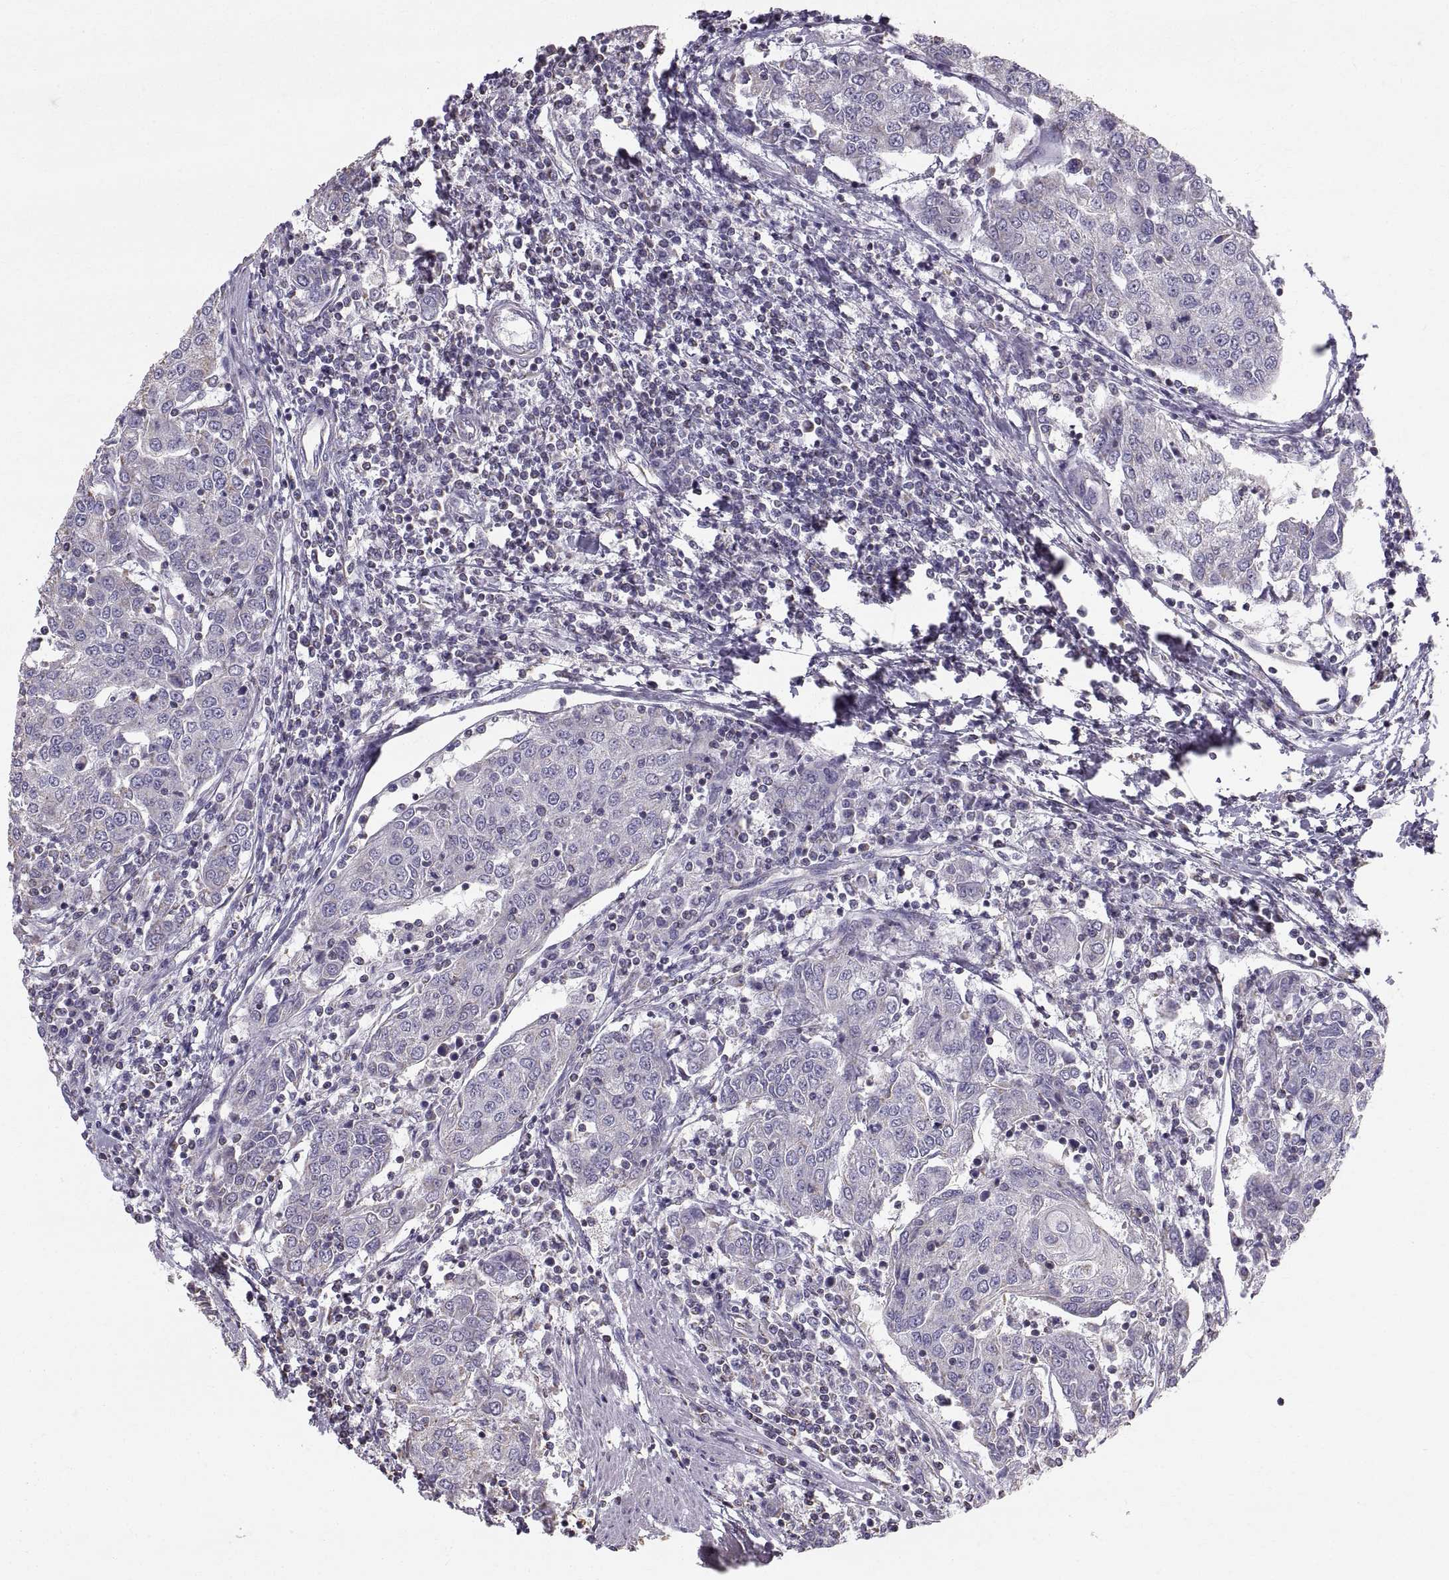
{"staining": {"intensity": "negative", "quantity": "none", "location": "none"}, "tissue": "urothelial cancer", "cell_type": "Tumor cells", "image_type": "cancer", "snomed": [{"axis": "morphology", "description": "Urothelial carcinoma, High grade"}, {"axis": "topography", "description": "Urinary bladder"}], "caption": "Tumor cells are negative for brown protein staining in urothelial cancer.", "gene": "STMND1", "patient": {"sex": "female", "age": 85}}